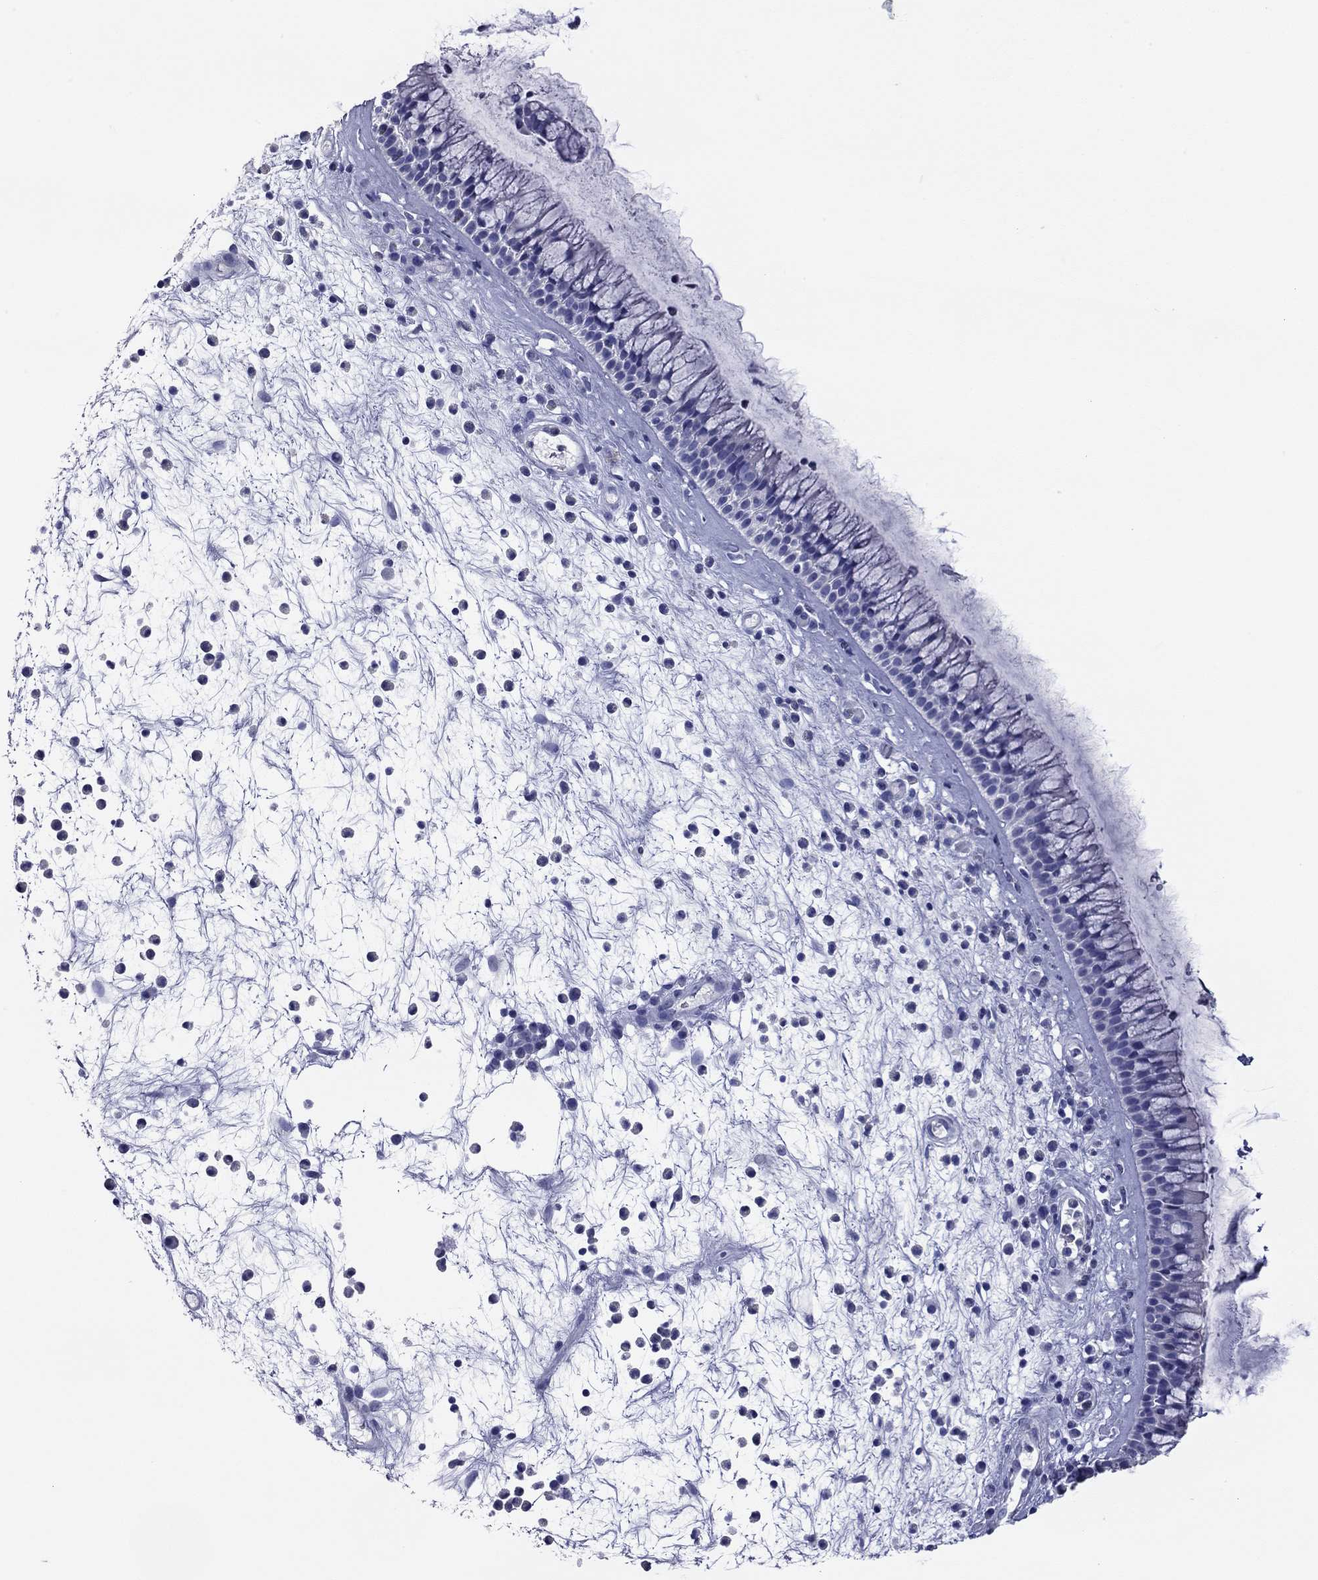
{"staining": {"intensity": "negative", "quantity": "none", "location": "none"}, "tissue": "nasopharynx", "cell_type": "Respiratory epithelial cells", "image_type": "normal", "snomed": [{"axis": "morphology", "description": "Normal tissue, NOS"}, {"axis": "topography", "description": "Nasopharynx"}], "caption": "DAB (3,3'-diaminobenzidine) immunohistochemical staining of unremarkable nasopharynx exhibits no significant staining in respiratory epithelial cells.", "gene": "ACTL7B", "patient": {"sex": "male", "age": 77}}